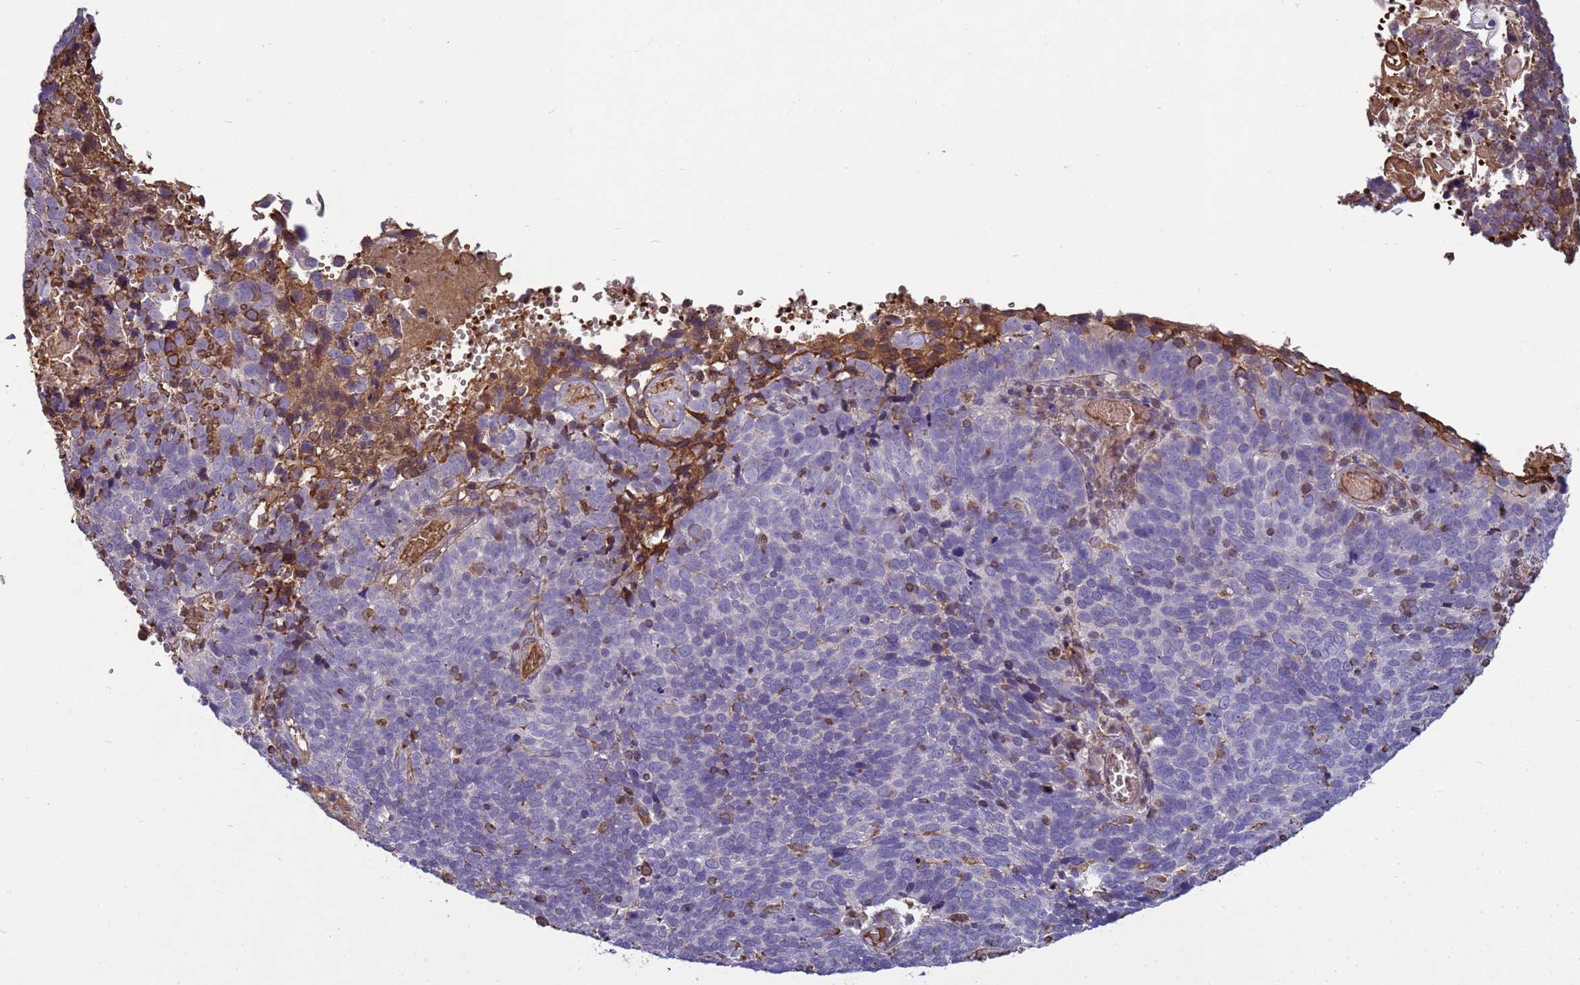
{"staining": {"intensity": "negative", "quantity": "none", "location": "none"}, "tissue": "cervical cancer", "cell_type": "Tumor cells", "image_type": "cancer", "snomed": [{"axis": "morphology", "description": "Squamous cell carcinoma, NOS"}, {"axis": "topography", "description": "Cervix"}], "caption": "Immunohistochemical staining of cervical cancer shows no significant expression in tumor cells.", "gene": "SGIP1", "patient": {"sex": "female", "age": 39}}